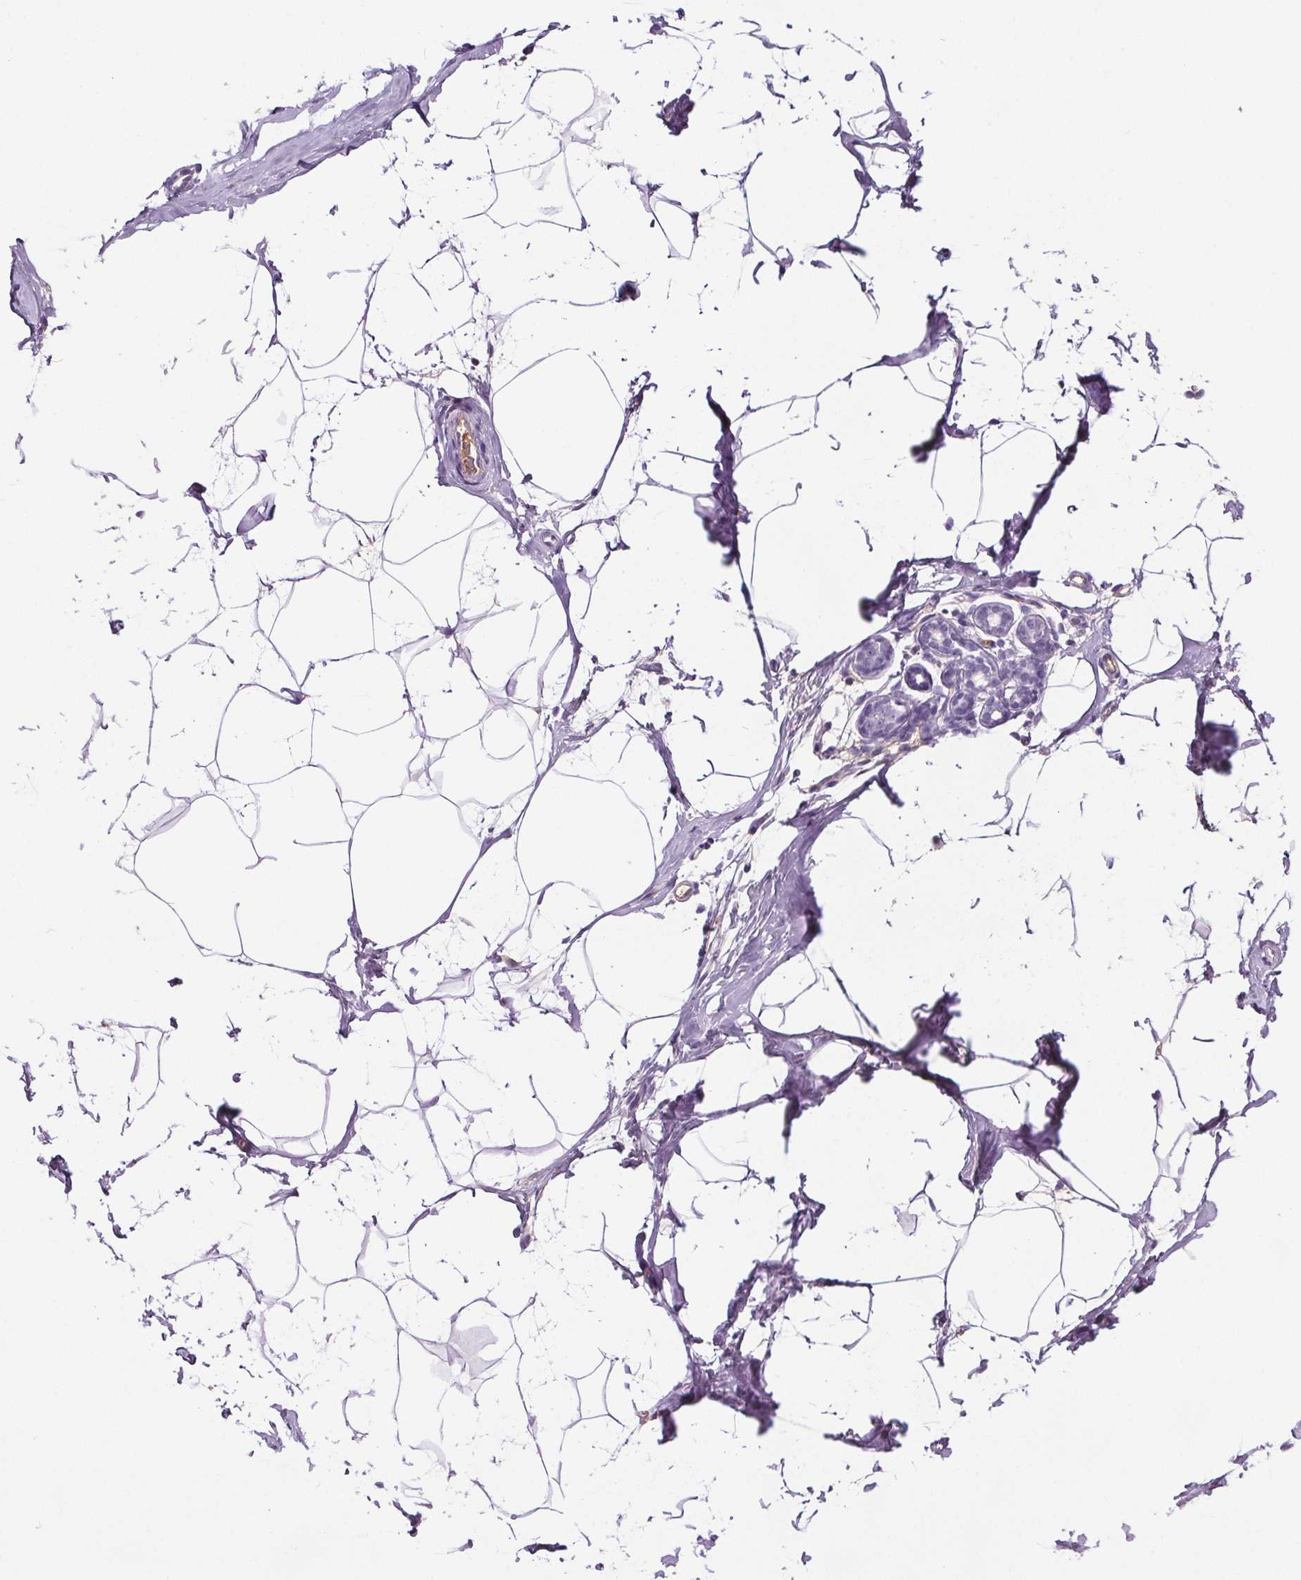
{"staining": {"intensity": "negative", "quantity": "none", "location": "none"}, "tissue": "breast", "cell_type": "Adipocytes", "image_type": "normal", "snomed": [{"axis": "morphology", "description": "Normal tissue, NOS"}, {"axis": "topography", "description": "Breast"}], "caption": "Image shows no protein staining in adipocytes of normal breast. (Stains: DAB immunohistochemistry with hematoxylin counter stain, Microscopy: brightfield microscopy at high magnification).", "gene": "CD5L", "patient": {"sex": "female", "age": 32}}